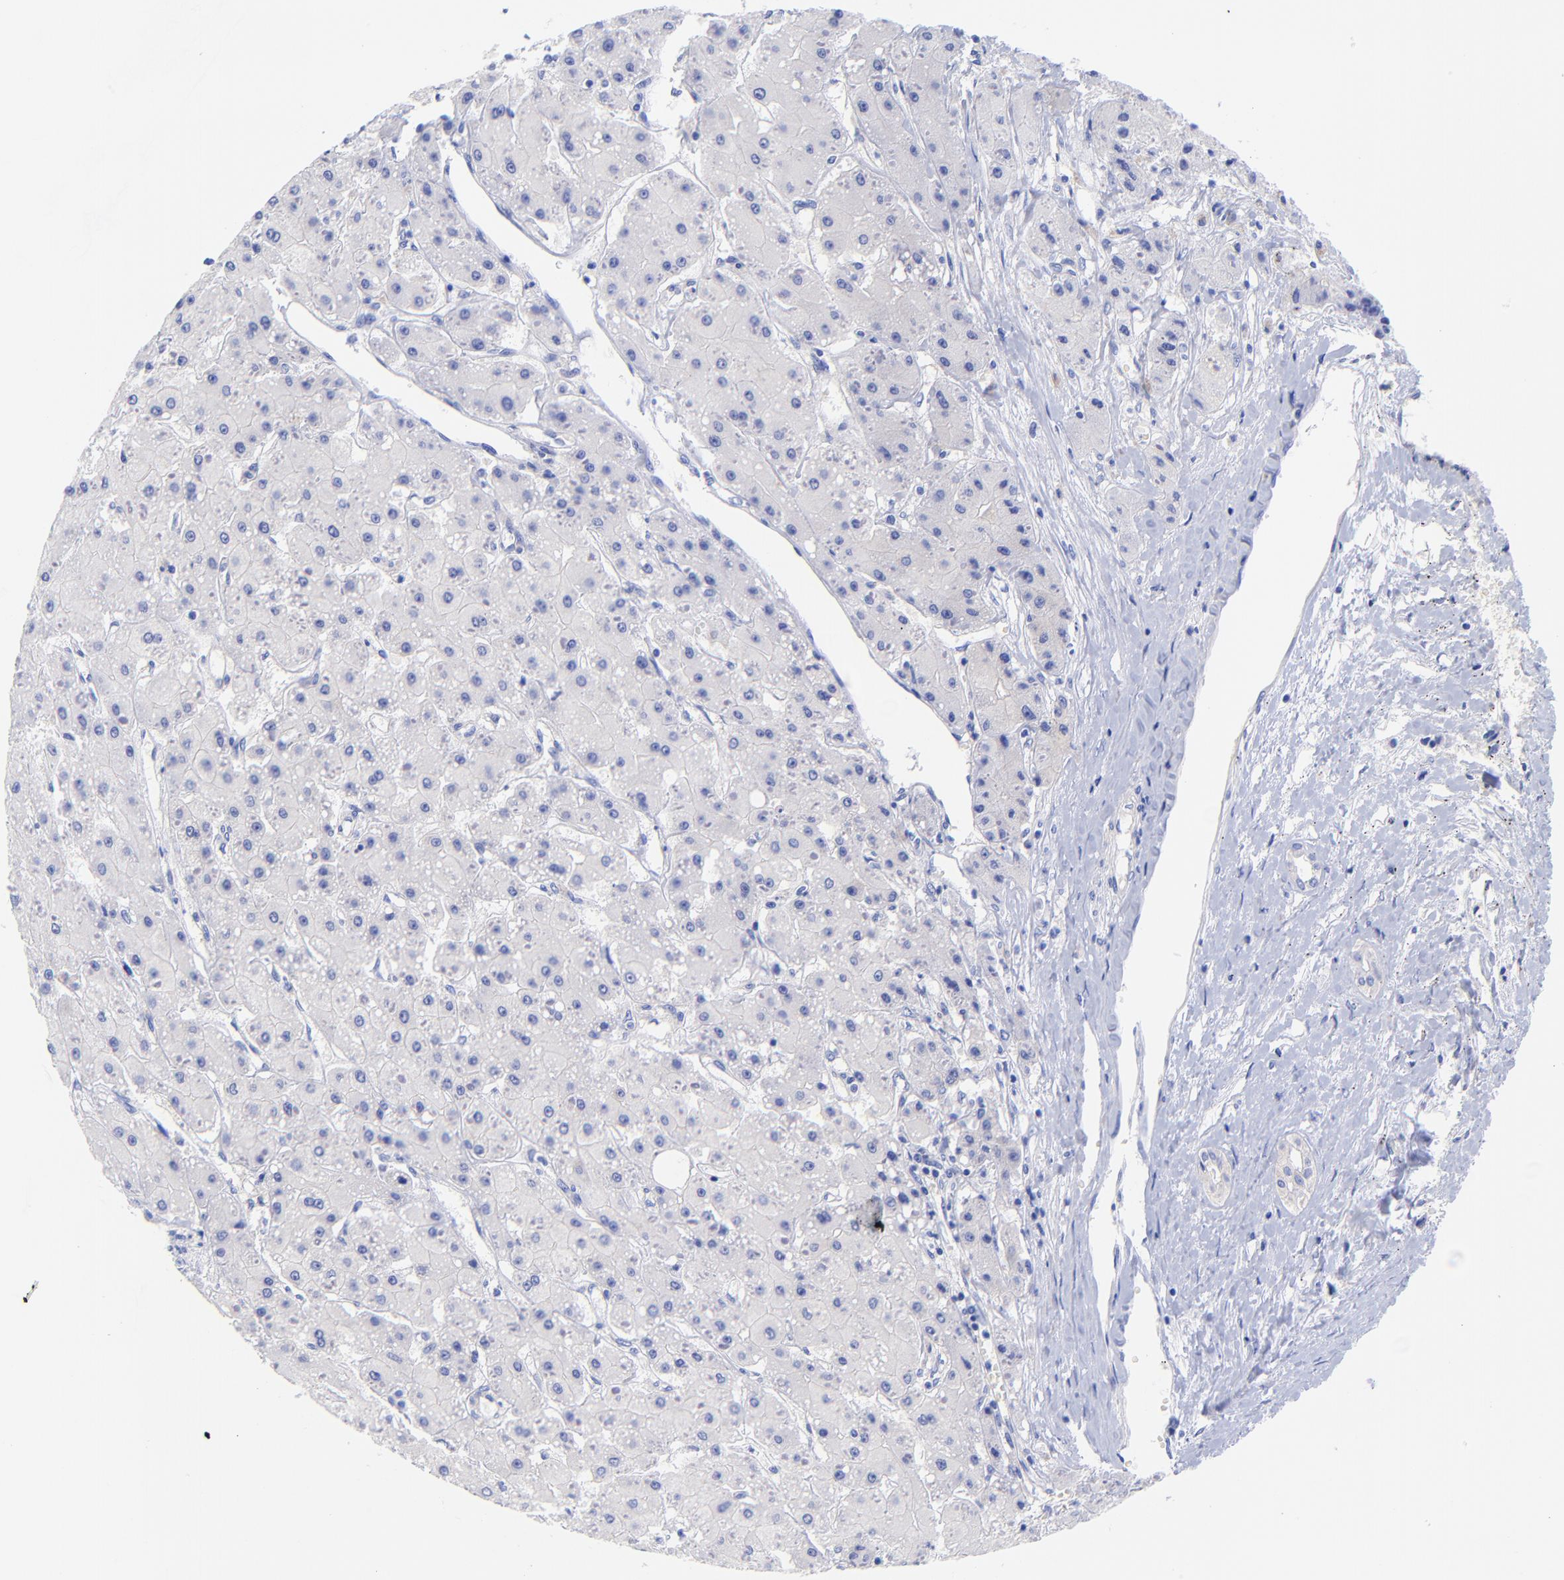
{"staining": {"intensity": "negative", "quantity": "none", "location": "none"}, "tissue": "liver cancer", "cell_type": "Tumor cells", "image_type": "cancer", "snomed": [{"axis": "morphology", "description": "Carcinoma, Hepatocellular, NOS"}, {"axis": "topography", "description": "Liver"}], "caption": "Liver cancer (hepatocellular carcinoma) stained for a protein using immunohistochemistry (IHC) reveals no expression tumor cells.", "gene": "GPHN", "patient": {"sex": "female", "age": 52}}